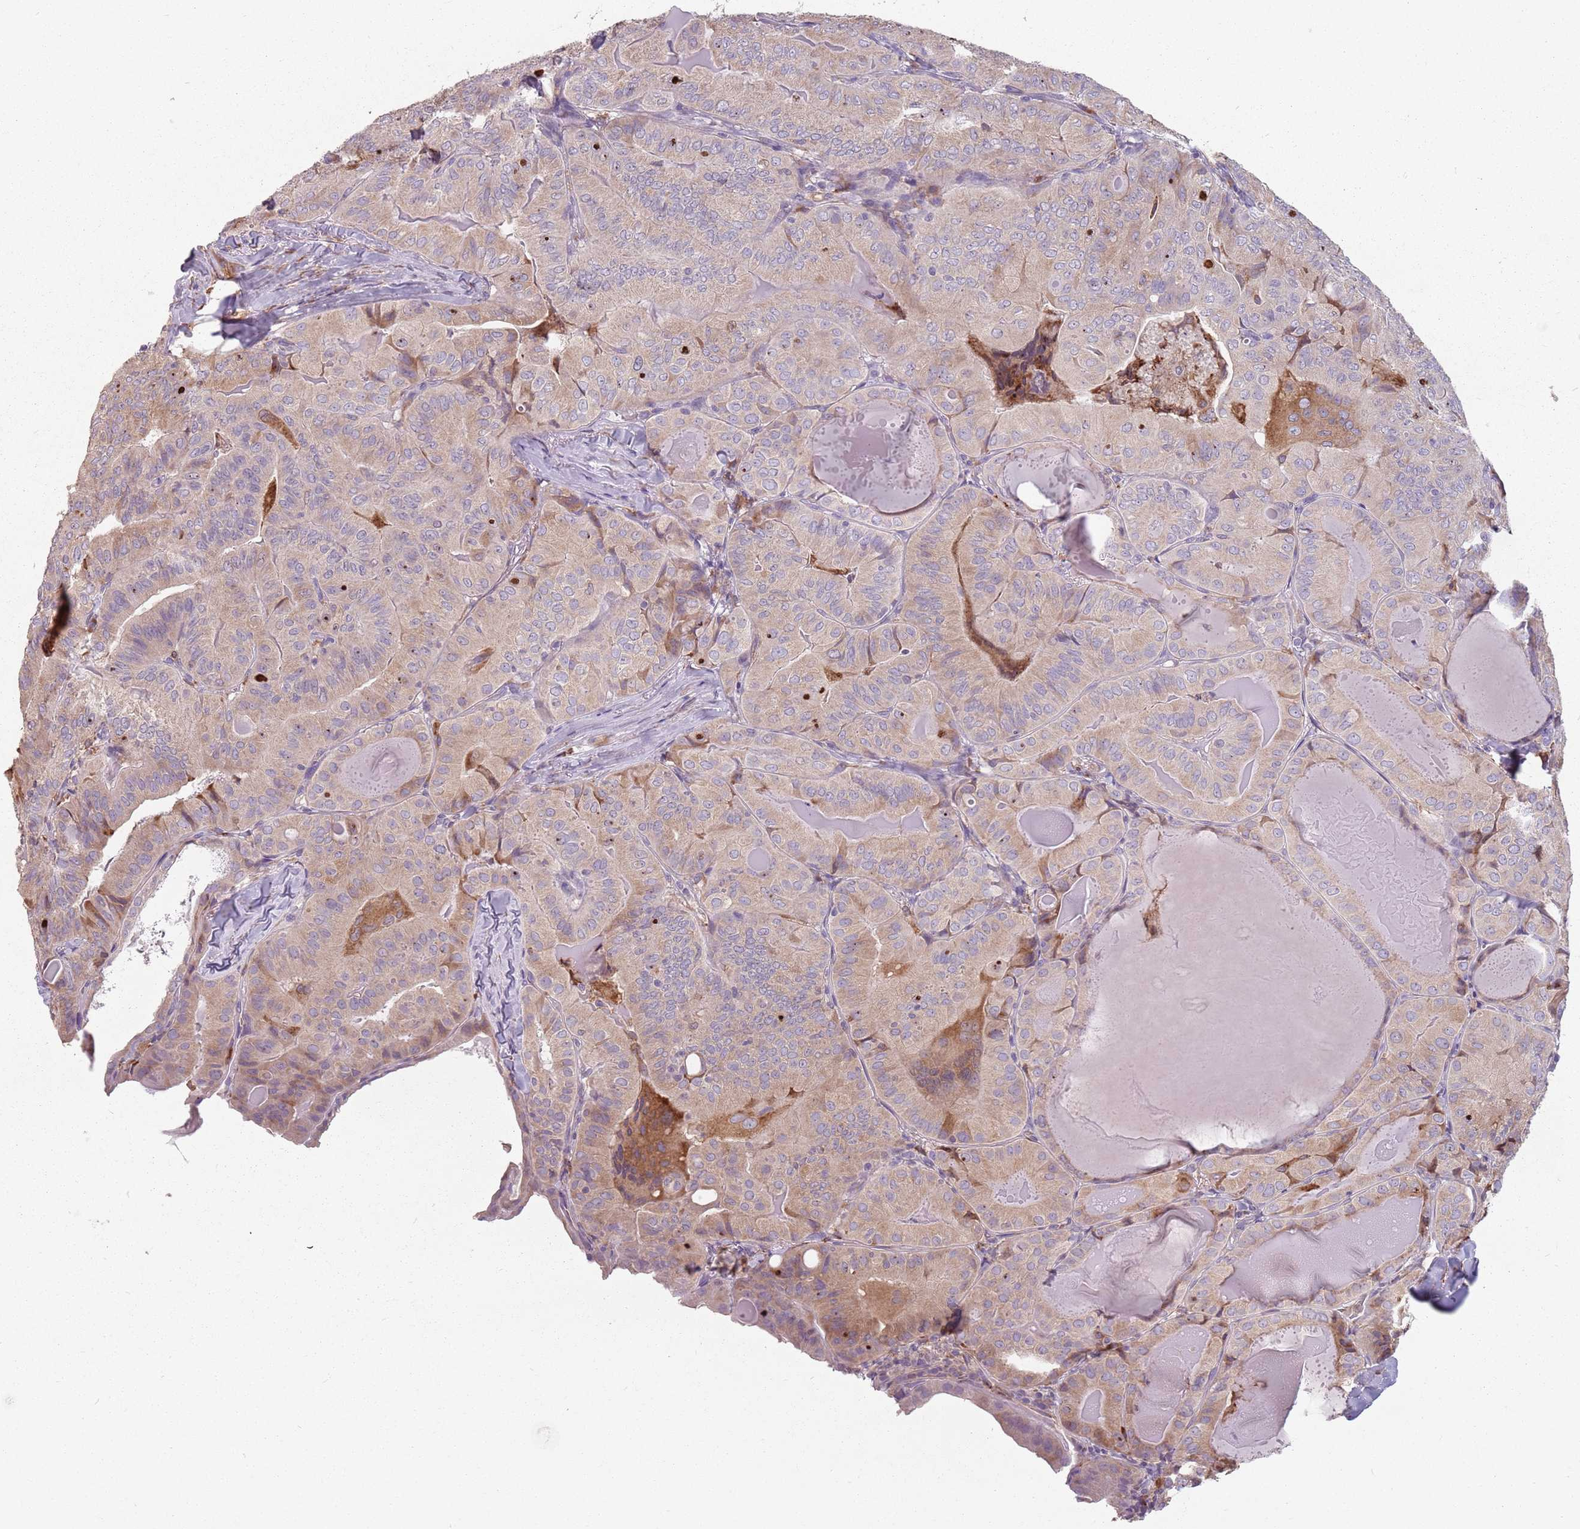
{"staining": {"intensity": "weak", "quantity": "25%-75%", "location": "cytoplasmic/membranous"}, "tissue": "thyroid cancer", "cell_type": "Tumor cells", "image_type": "cancer", "snomed": [{"axis": "morphology", "description": "Papillary adenocarcinoma, NOS"}, {"axis": "topography", "description": "Thyroid gland"}], "caption": "Papillary adenocarcinoma (thyroid) was stained to show a protein in brown. There is low levels of weak cytoplasmic/membranous expression in approximately 25%-75% of tumor cells.", "gene": "RPS9", "patient": {"sex": "female", "age": 68}}